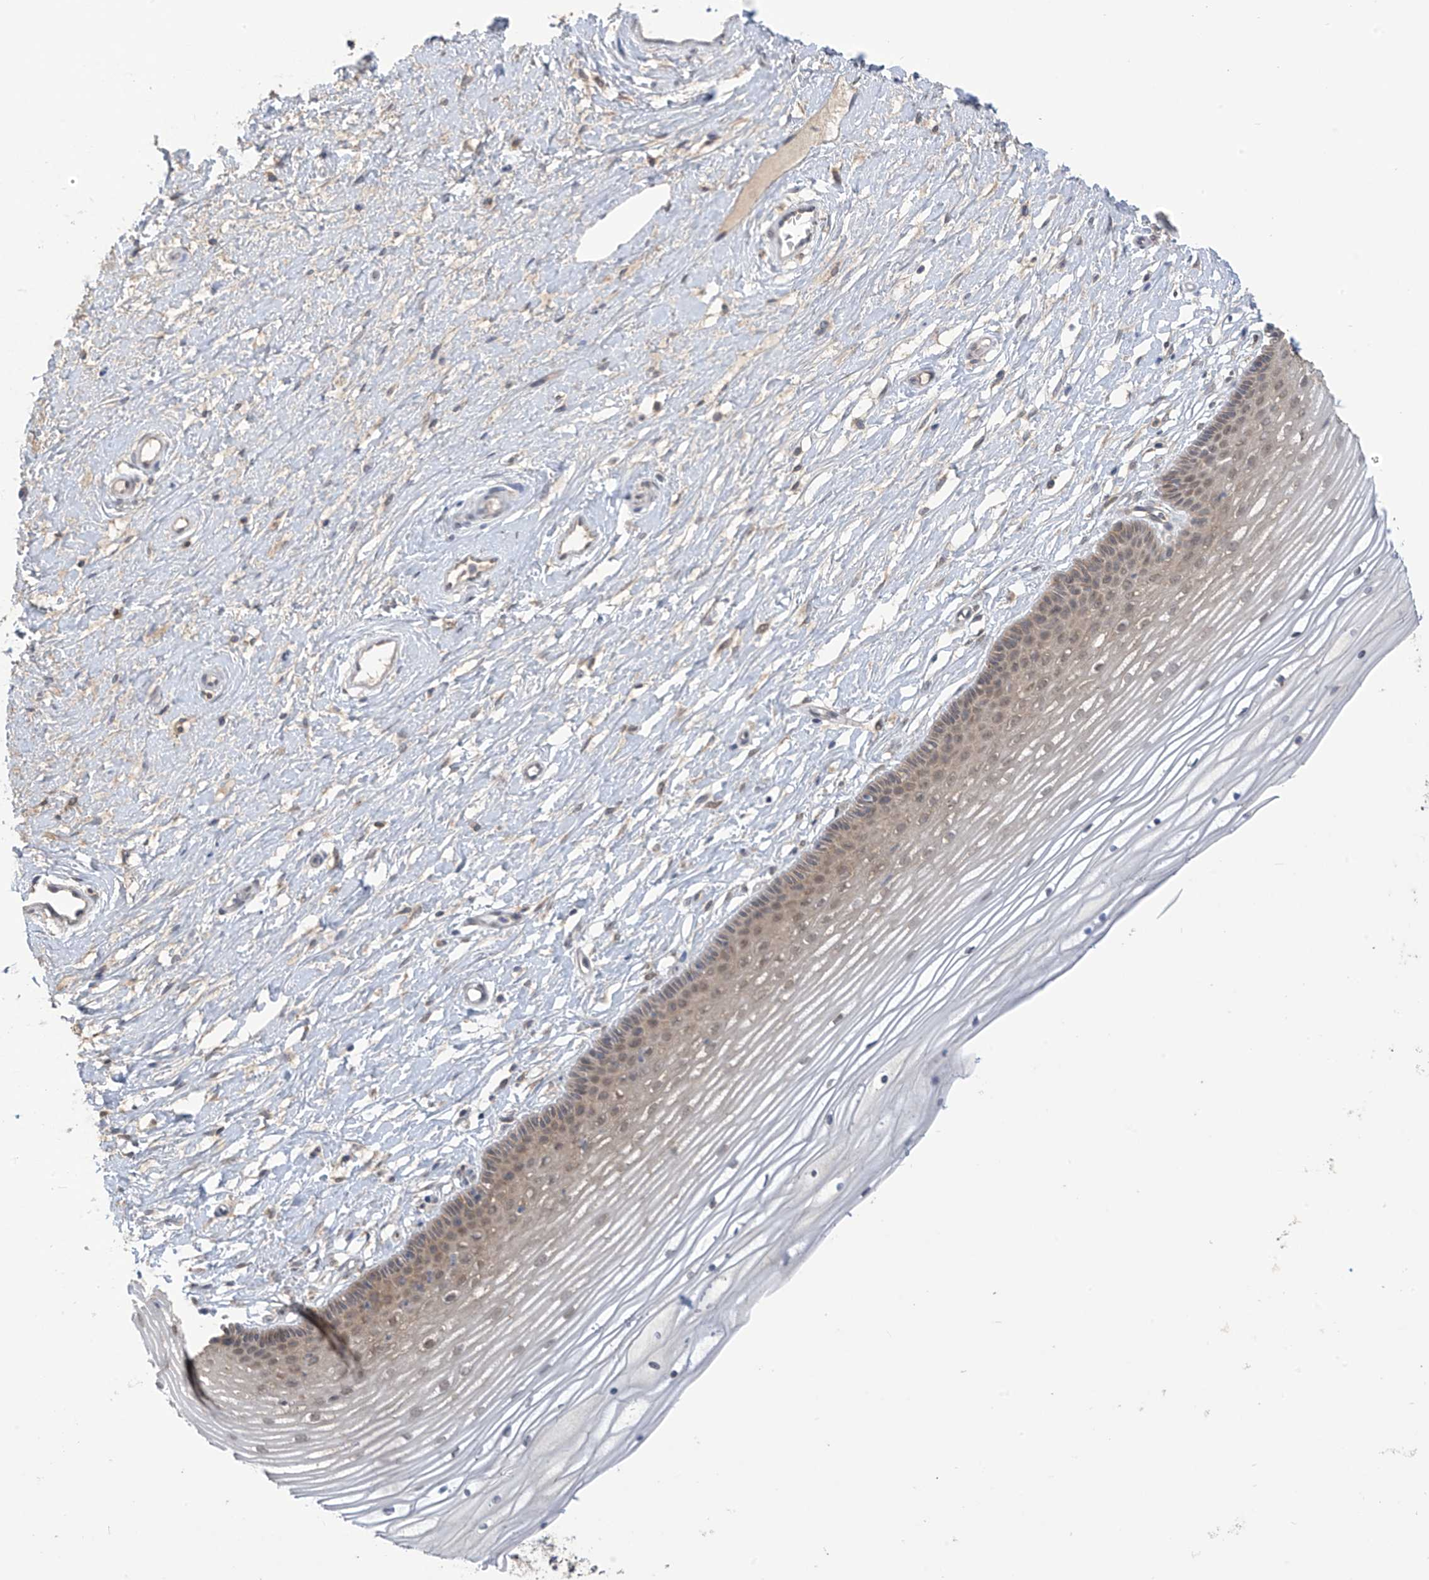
{"staining": {"intensity": "moderate", "quantity": ">75%", "location": "cytoplasmic/membranous,nuclear"}, "tissue": "vagina", "cell_type": "Squamous epithelial cells", "image_type": "normal", "snomed": [{"axis": "morphology", "description": "Normal tissue, NOS"}, {"axis": "topography", "description": "Vagina"}, {"axis": "topography", "description": "Cervix"}], "caption": "Protein expression analysis of unremarkable vagina displays moderate cytoplasmic/membranous,nuclear staining in about >75% of squamous epithelial cells.", "gene": "KIAA1522", "patient": {"sex": "female", "age": 40}}